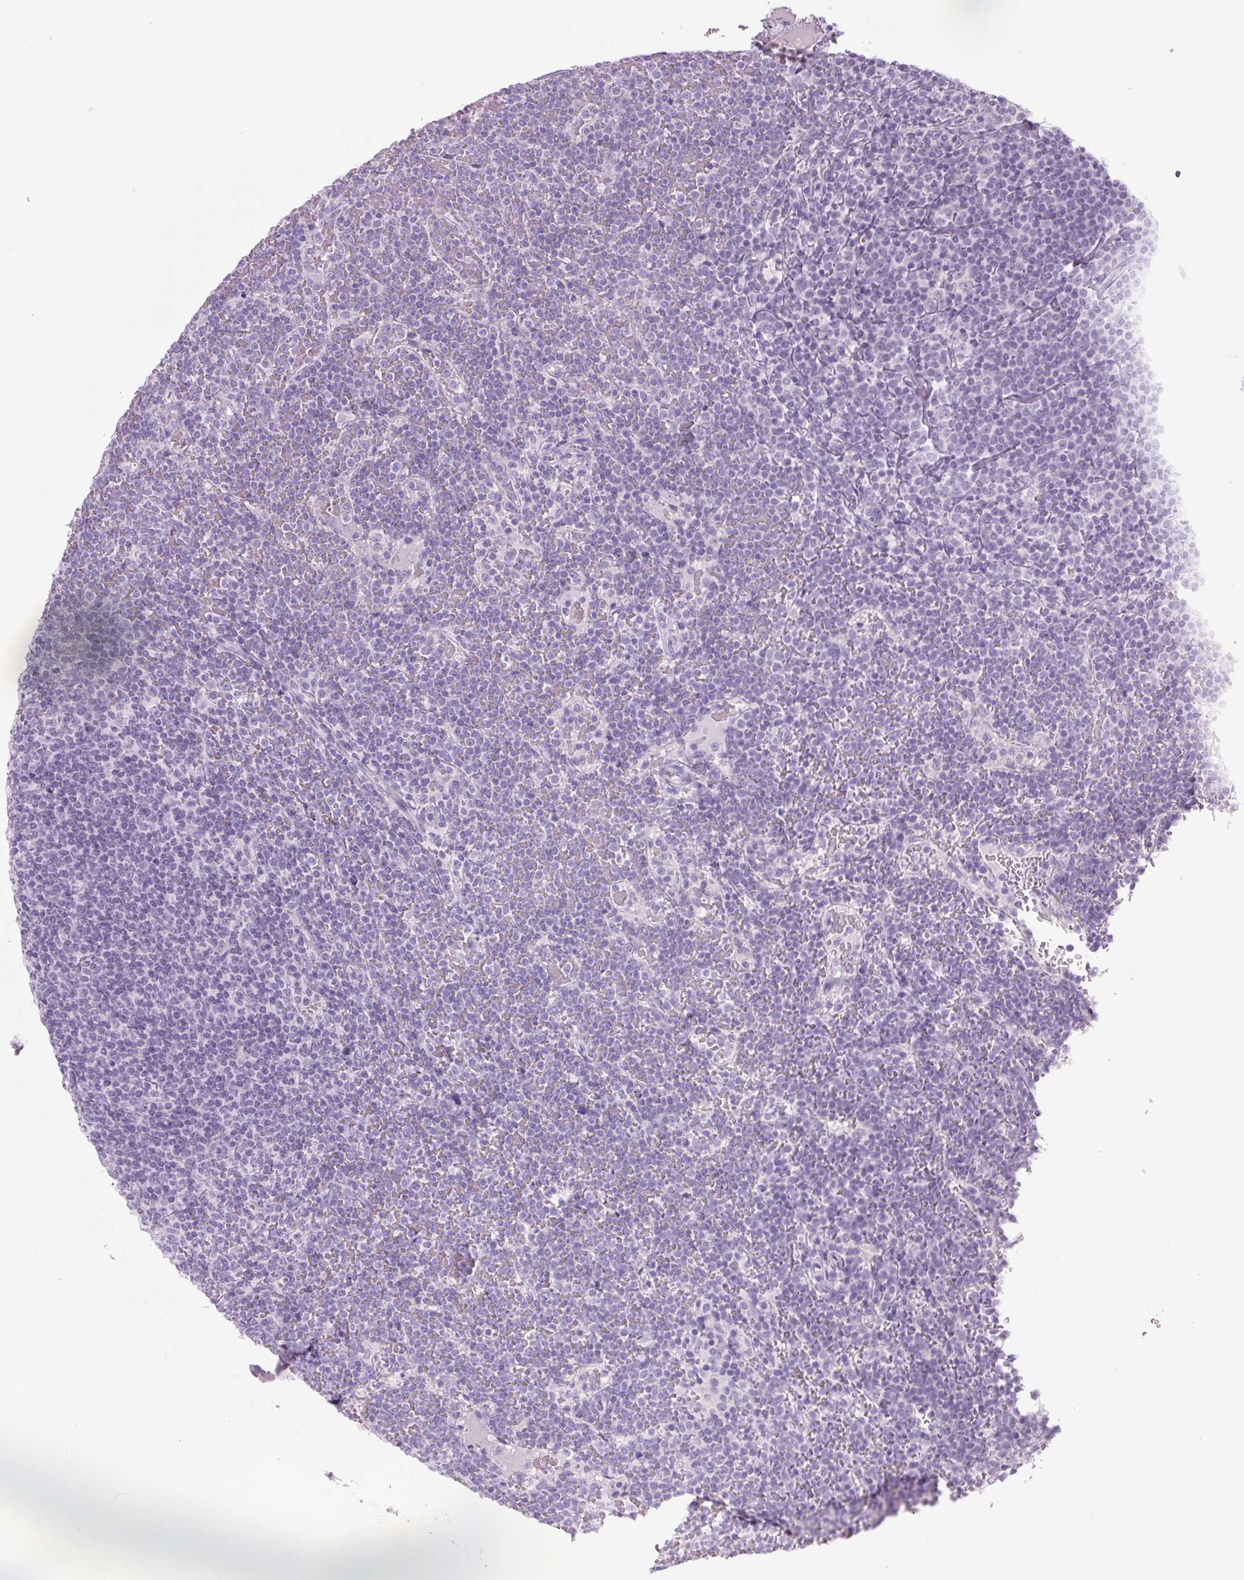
{"staining": {"intensity": "negative", "quantity": "none", "location": "none"}, "tissue": "lymphoma", "cell_type": "Tumor cells", "image_type": "cancer", "snomed": [{"axis": "morphology", "description": "Malignant lymphoma, non-Hodgkin's type, Low grade"}, {"axis": "topography", "description": "Spleen"}], "caption": "High magnification brightfield microscopy of low-grade malignant lymphoma, non-Hodgkin's type stained with DAB (brown) and counterstained with hematoxylin (blue): tumor cells show no significant expression.", "gene": "COL9A2", "patient": {"sex": "female", "age": 19}}